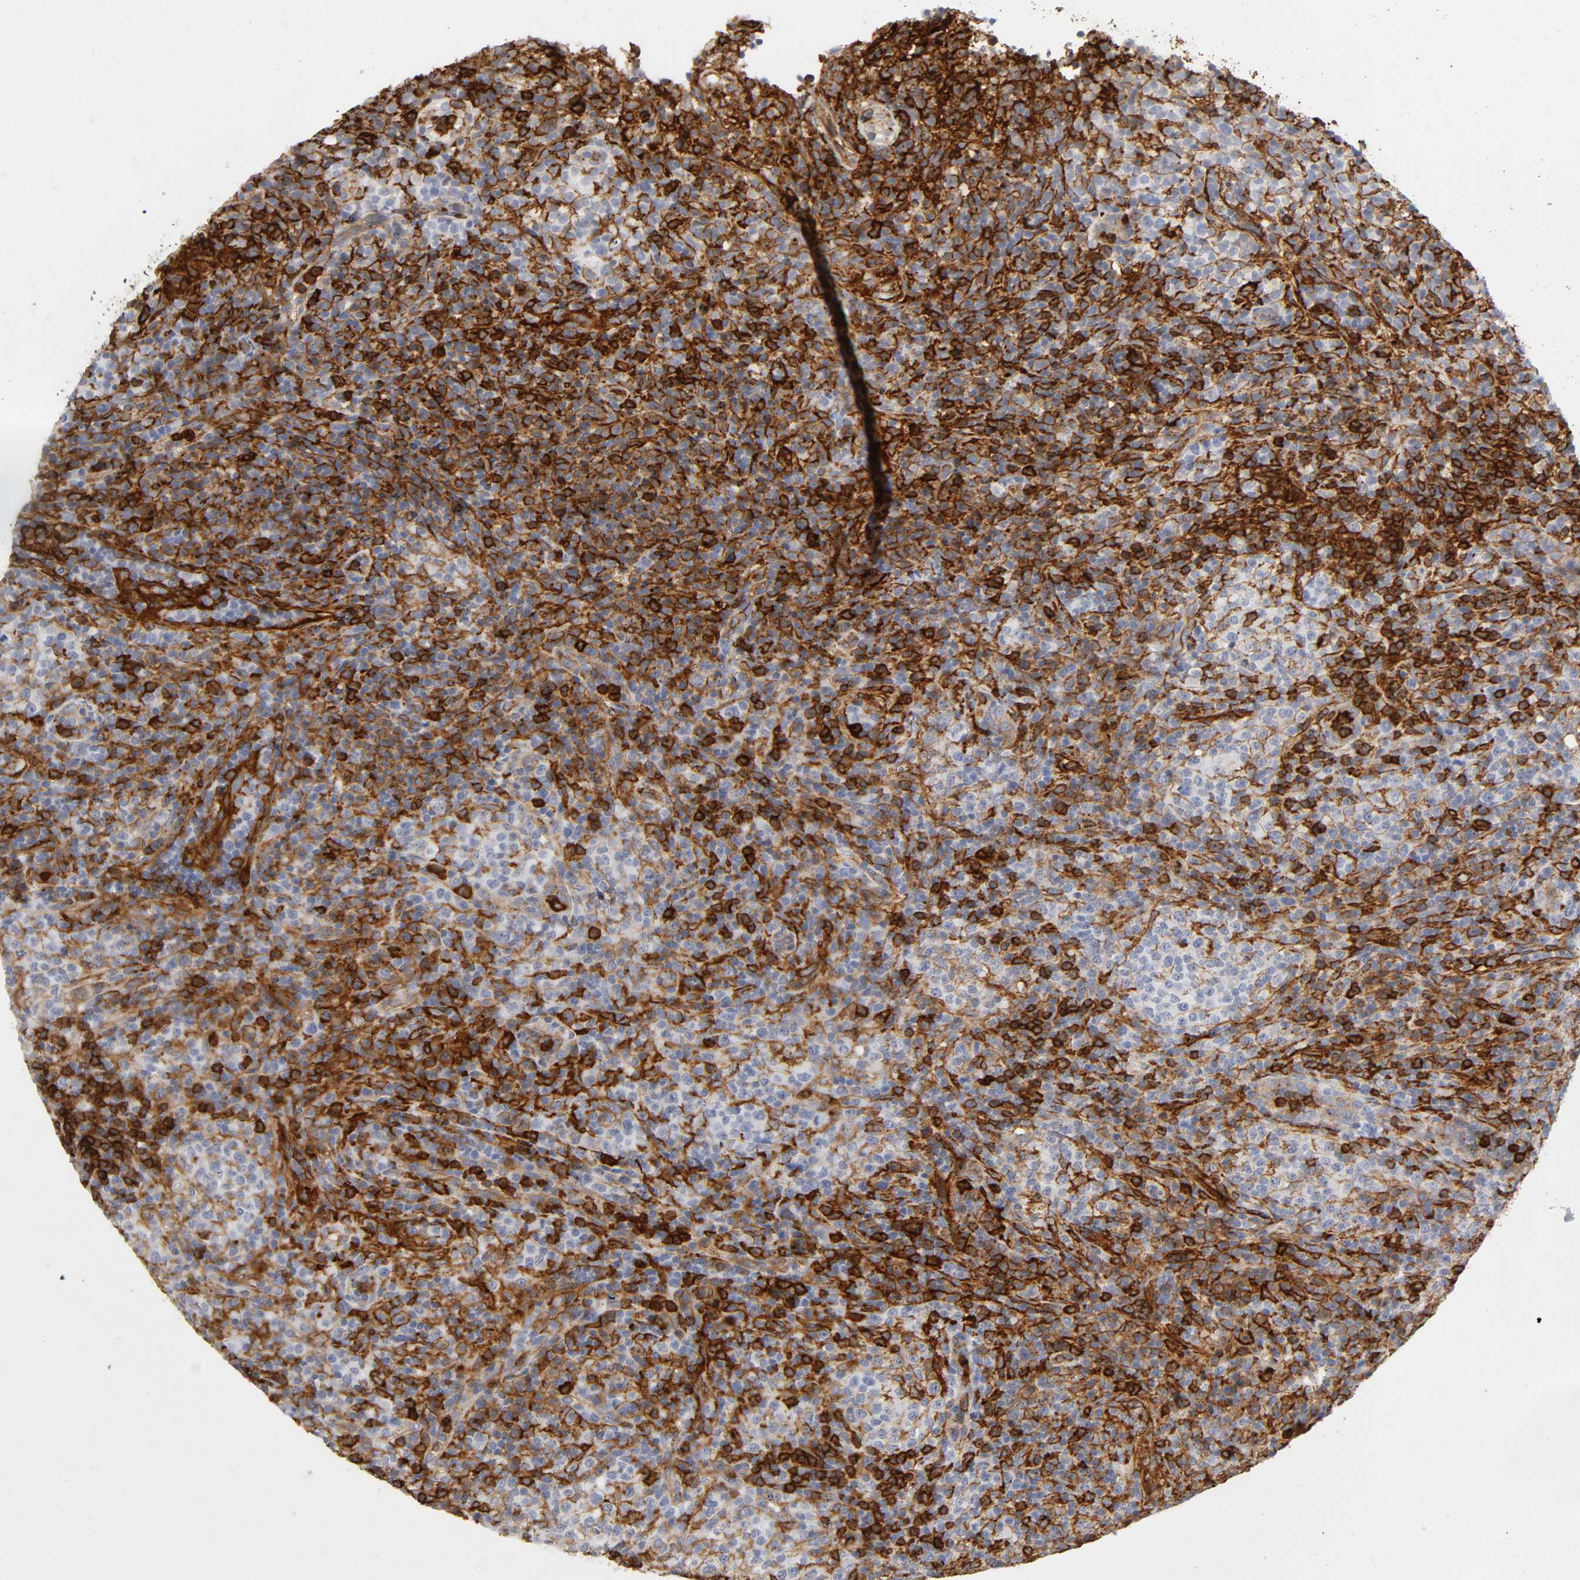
{"staining": {"intensity": "strong", "quantity": "25%-75%", "location": "cytoplasmic/membranous"}, "tissue": "lymphoma", "cell_type": "Tumor cells", "image_type": "cancer", "snomed": [{"axis": "morphology", "description": "Malignant lymphoma, non-Hodgkin's type, High grade"}, {"axis": "topography", "description": "Lymph node"}], "caption": "A micrograph showing strong cytoplasmic/membranous expression in approximately 25%-75% of tumor cells in malignant lymphoma, non-Hodgkin's type (high-grade), as visualized by brown immunohistochemical staining.", "gene": "LYN", "patient": {"sex": "female", "age": 76}}